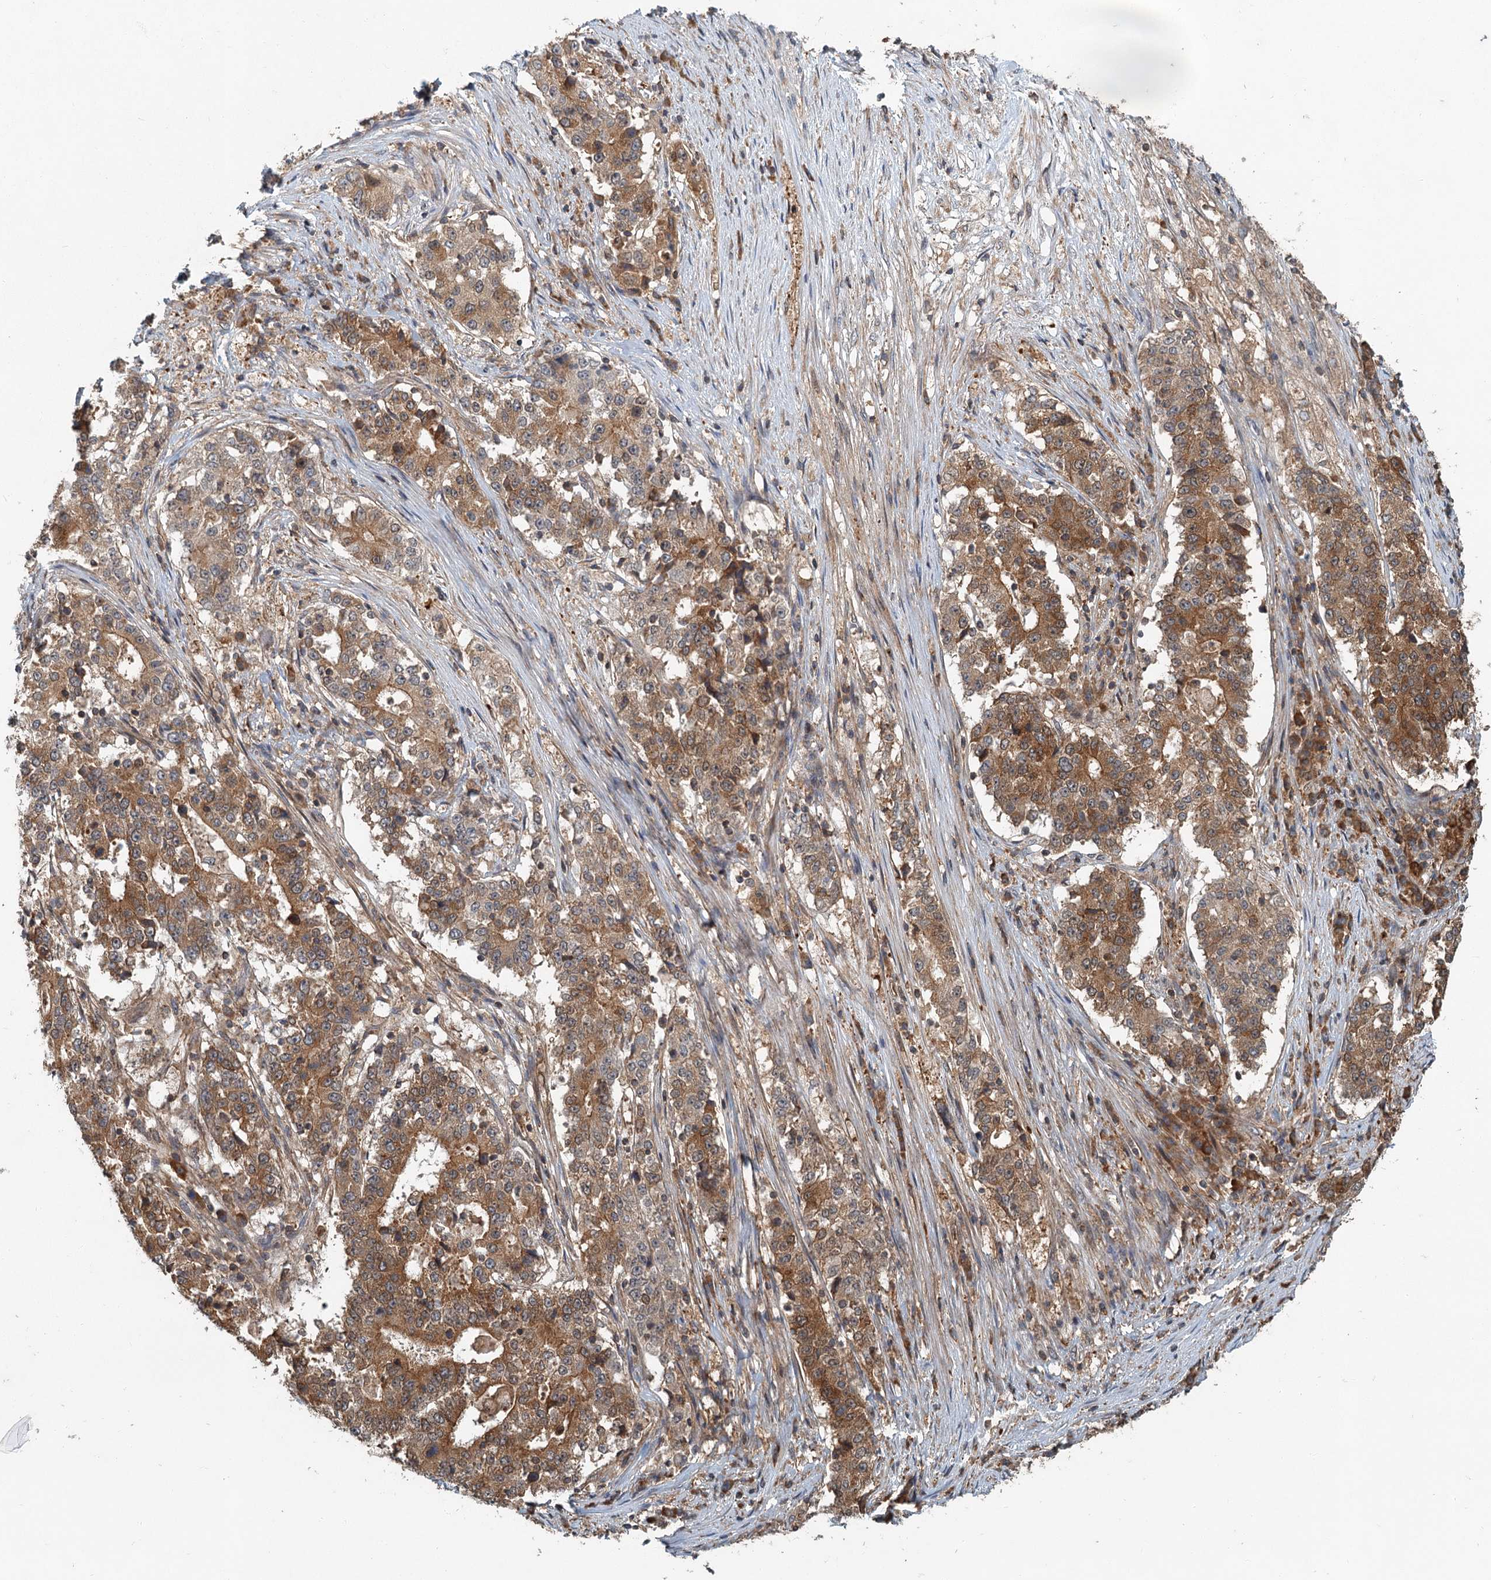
{"staining": {"intensity": "moderate", "quantity": ">75%", "location": "cytoplasmic/membranous"}, "tissue": "stomach cancer", "cell_type": "Tumor cells", "image_type": "cancer", "snomed": [{"axis": "morphology", "description": "Adenocarcinoma, NOS"}, {"axis": "topography", "description": "Stomach"}], "caption": "IHC (DAB) staining of human stomach adenocarcinoma shows moderate cytoplasmic/membranous protein staining in about >75% of tumor cells.", "gene": "ZNF527", "patient": {"sex": "male", "age": 59}}